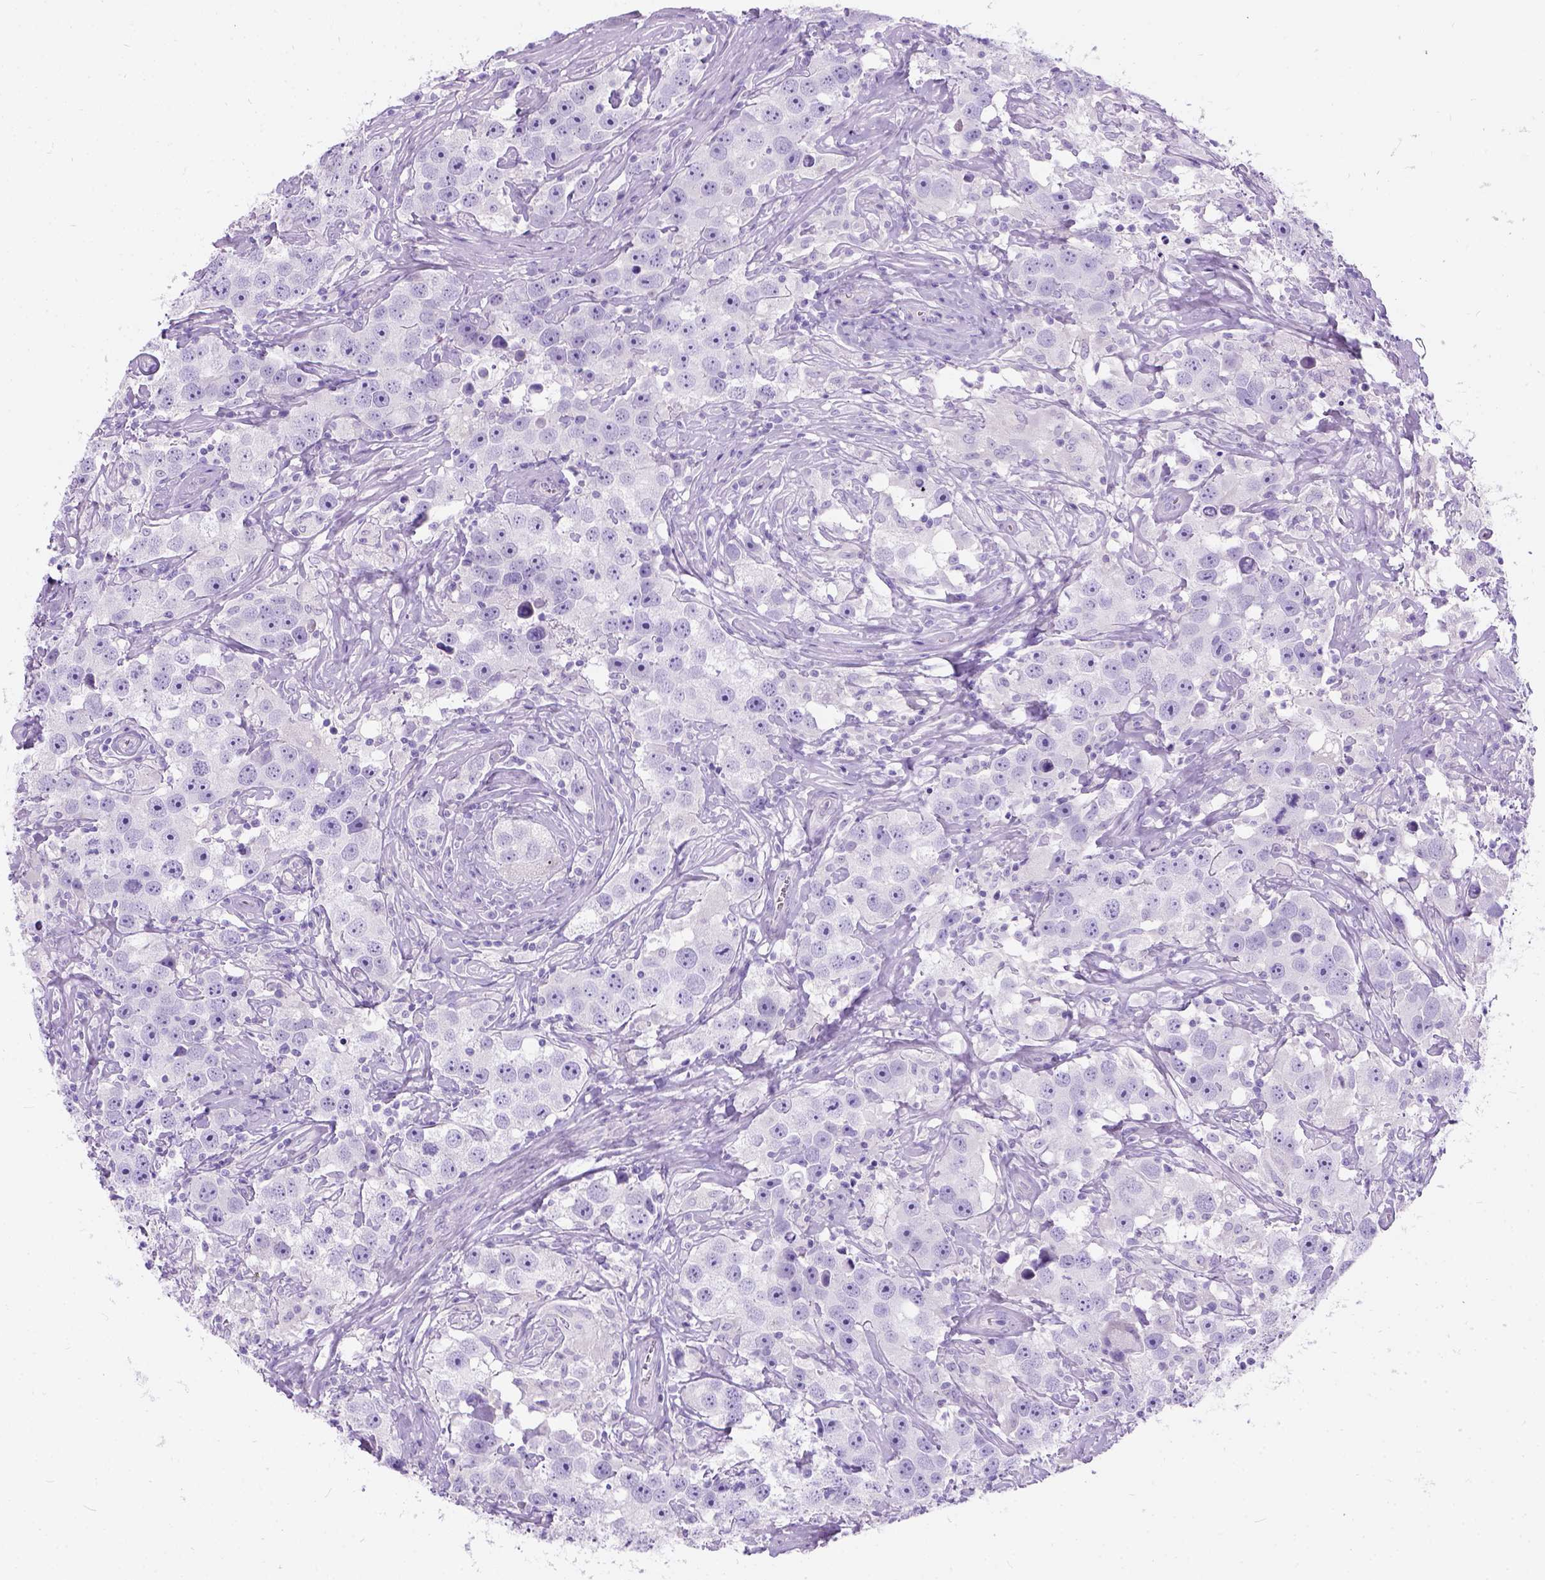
{"staining": {"intensity": "negative", "quantity": "none", "location": "none"}, "tissue": "testis cancer", "cell_type": "Tumor cells", "image_type": "cancer", "snomed": [{"axis": "morphology", "description": "Seminoma, NOS"}, {"axis": "topography", "description": "Testis"}], "caption": "Tumor cells show no significant staining in testis cancer.", "gene": "C7orf57", "patient": {"sex": "male", "age": 49}}